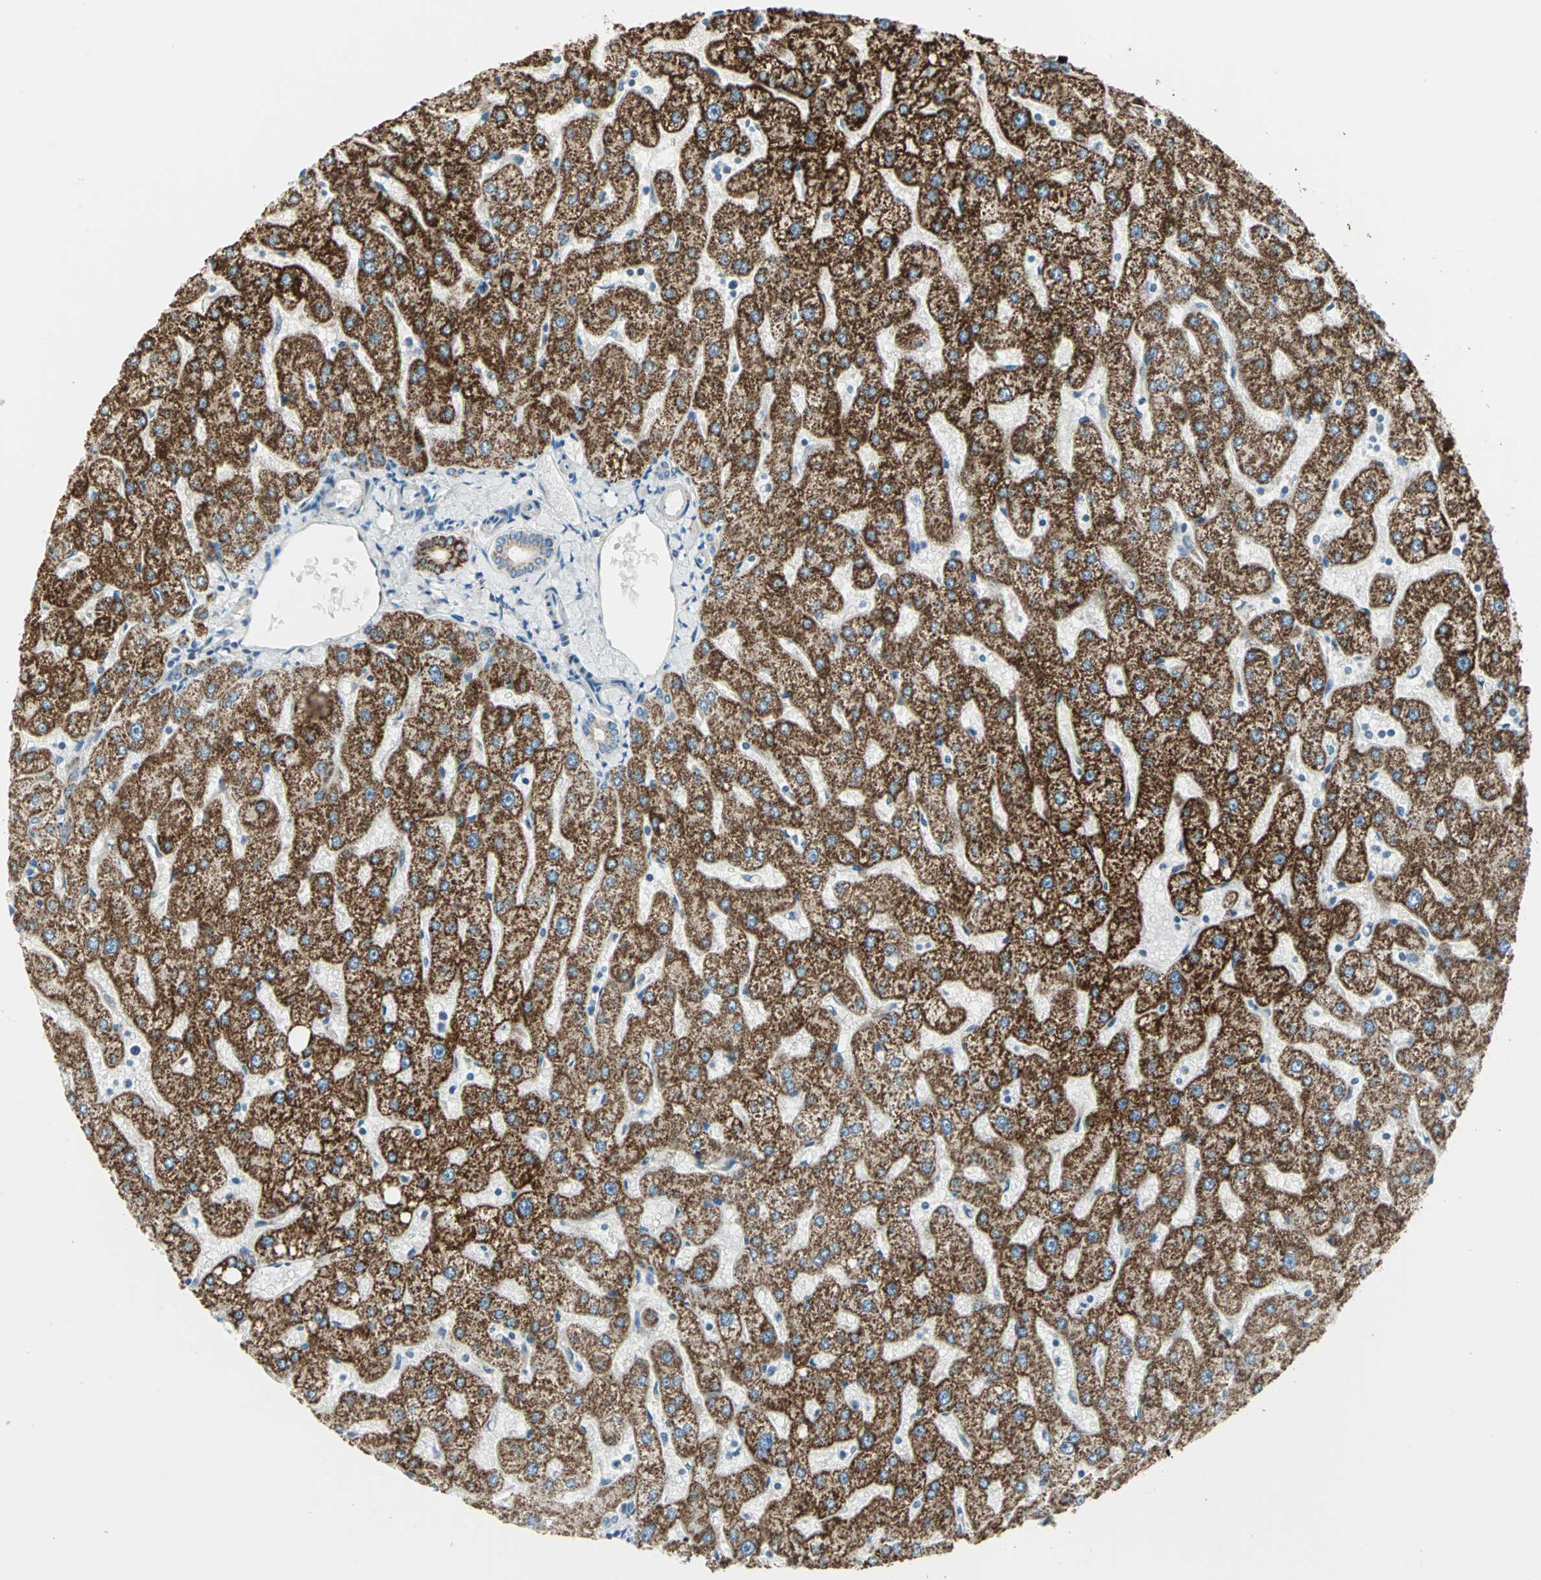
{"staining": {"intensity": "moderate", "quantity": ">75%", "location": "cytoplasmic/membranous"}, "tissue": "liver", "cell_type": "Cholangiocytes", "image_type": "normal", "snomed": [{"axis": "morphology", "description": "Normal tissue, NOS"}, {"axis": "topography", "description": "Liver"}], "caption": "Immunohistochemical staining of normal human liver reveals medium levels of moderate cytoplasmic/membranous positivity in approximately >75% of cholangiocytes.", "gene": "ACADM", "patient": {"sex": "male", "age": 67}}